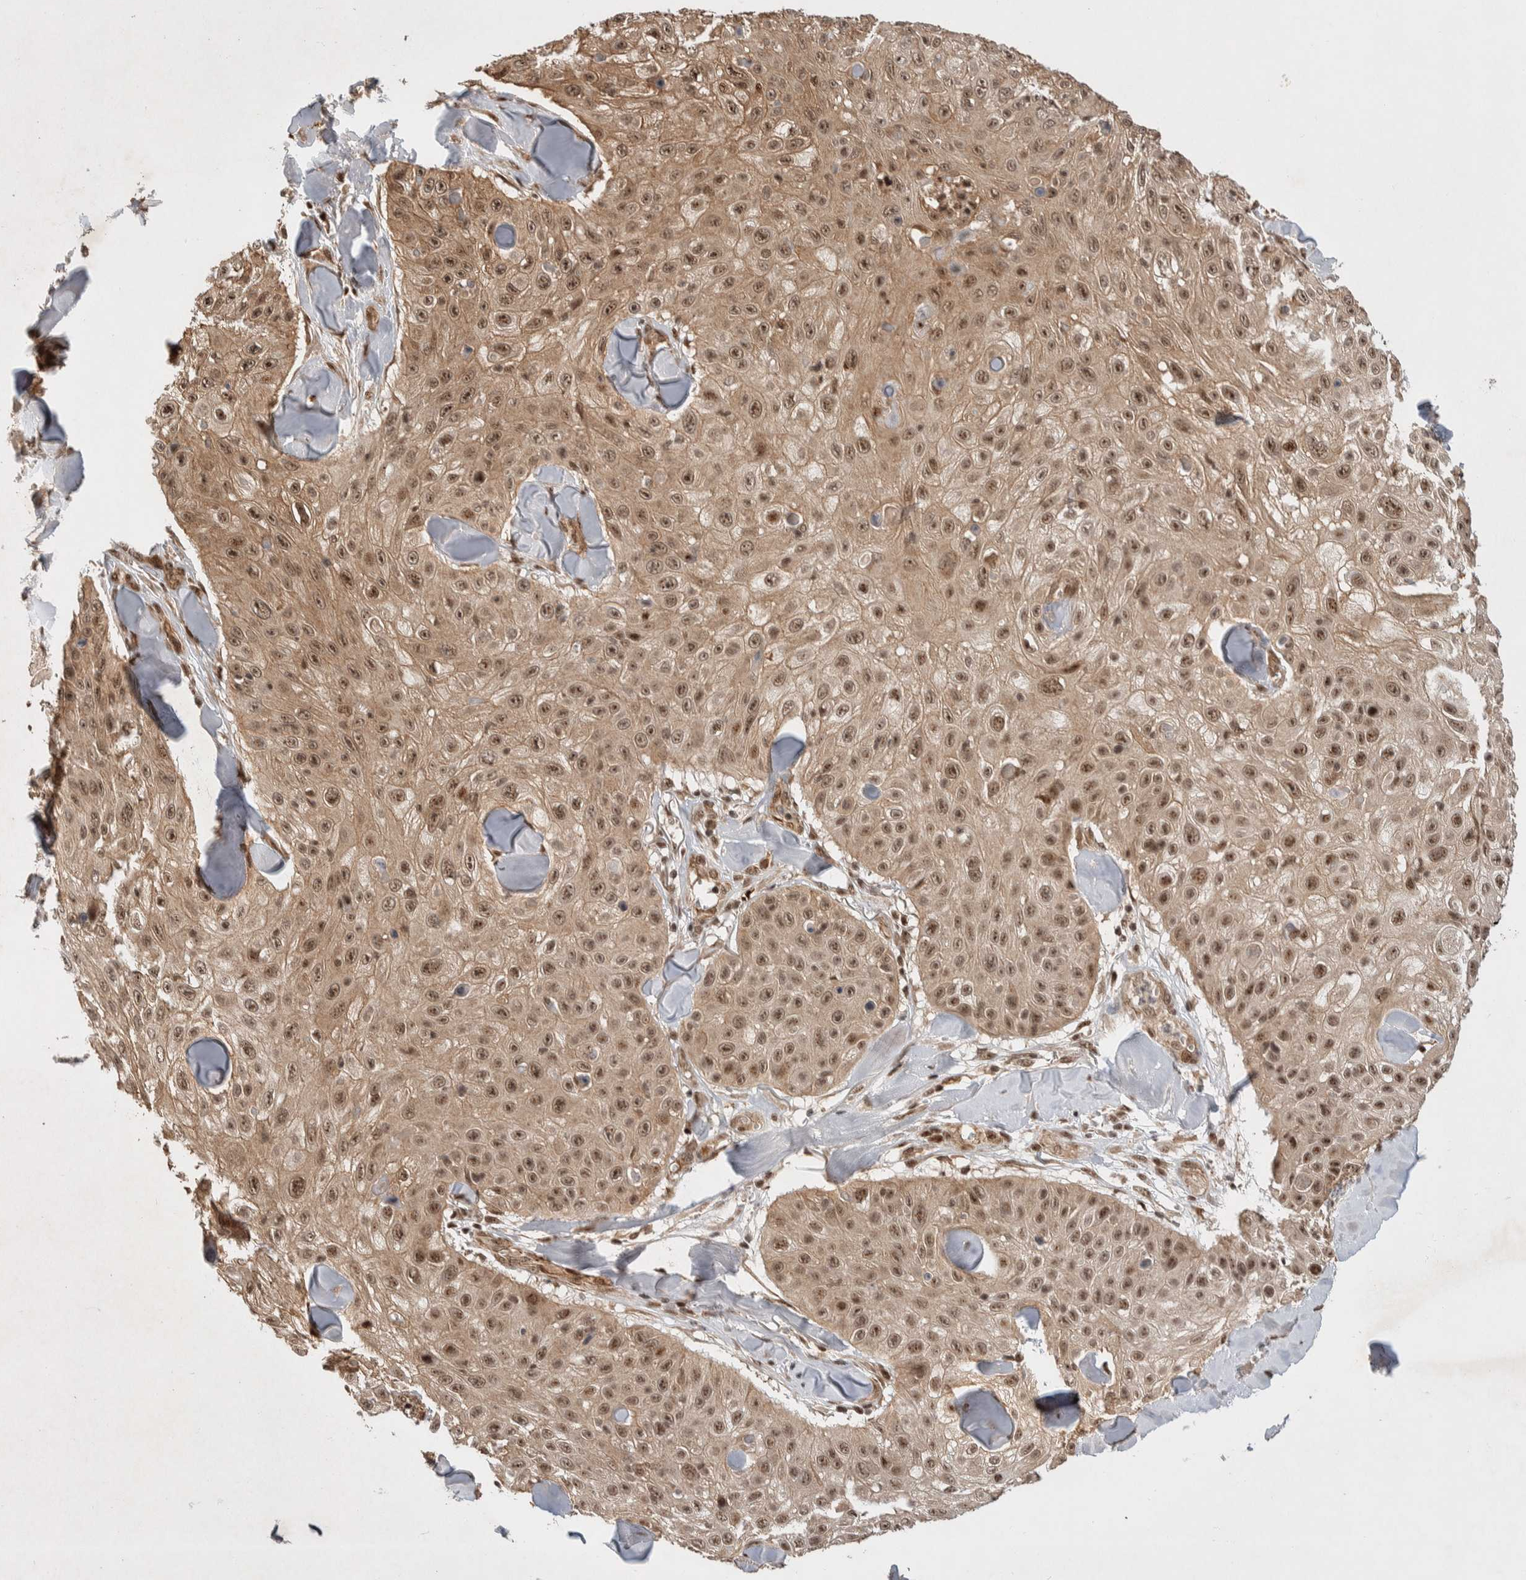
{"staining": {"intensity": "moderate", "quantity": ">75%", "location": "cytoplasmic/membranous,nuclear"}, "tissue": "skin cancer", "cell_type": "Tumor cells", "image_type": "cancer", "snomed": [{"axis": "morphology", "description": "Squamous cell carcinoma, NOS"}, {"axis": "topography", "description": "Skin"}], "caption": "A medium amount of moderate cytoplasmic/membranous and nuclear staining is seen in about >75% of tumor cells in skin cancer (squamous cell carcinoma) tissue.", "gene": "TOR1B", "patient": {"sex": "male", "age": 86}}